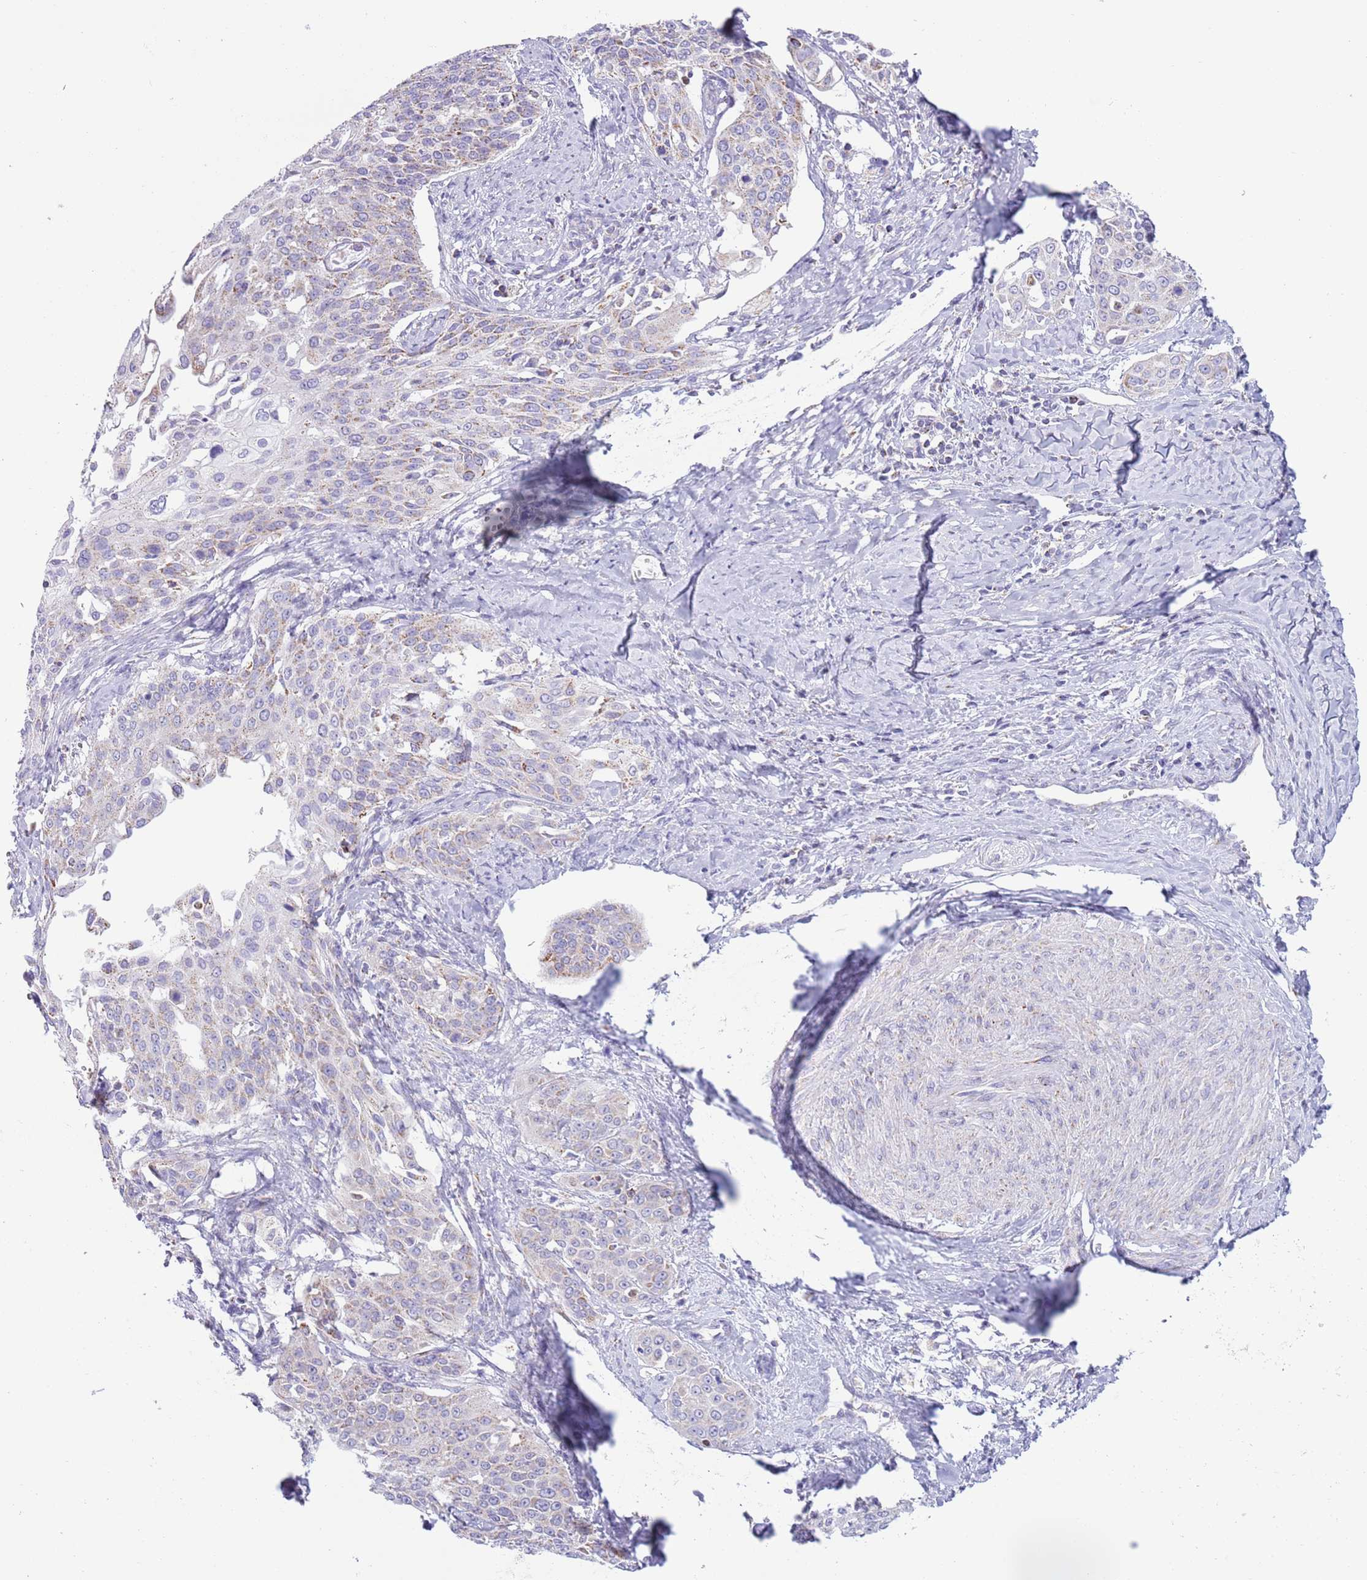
{"staining": {"intensity": "weak", "quantity": "25%-75%", "location": "cytoplasmic/membranous"}, "tissue": "cervical cancer", "cell_type": "Tumor cells", "image_type": "cancer", "snomed": [{"axis": "morphology", "description": "Squamous cell carcinoma, NOS"}, {"axis": "topography", "description": "Cervix"}], "caption": "Cervical cancer stained for a protein (brown) displays weak cytoplasmic/membranous positive staining in approximately 25%-75% of tumor cells.", "gene": "ATP6V1B1", "patient": {"sex": "female", "age": 44}}